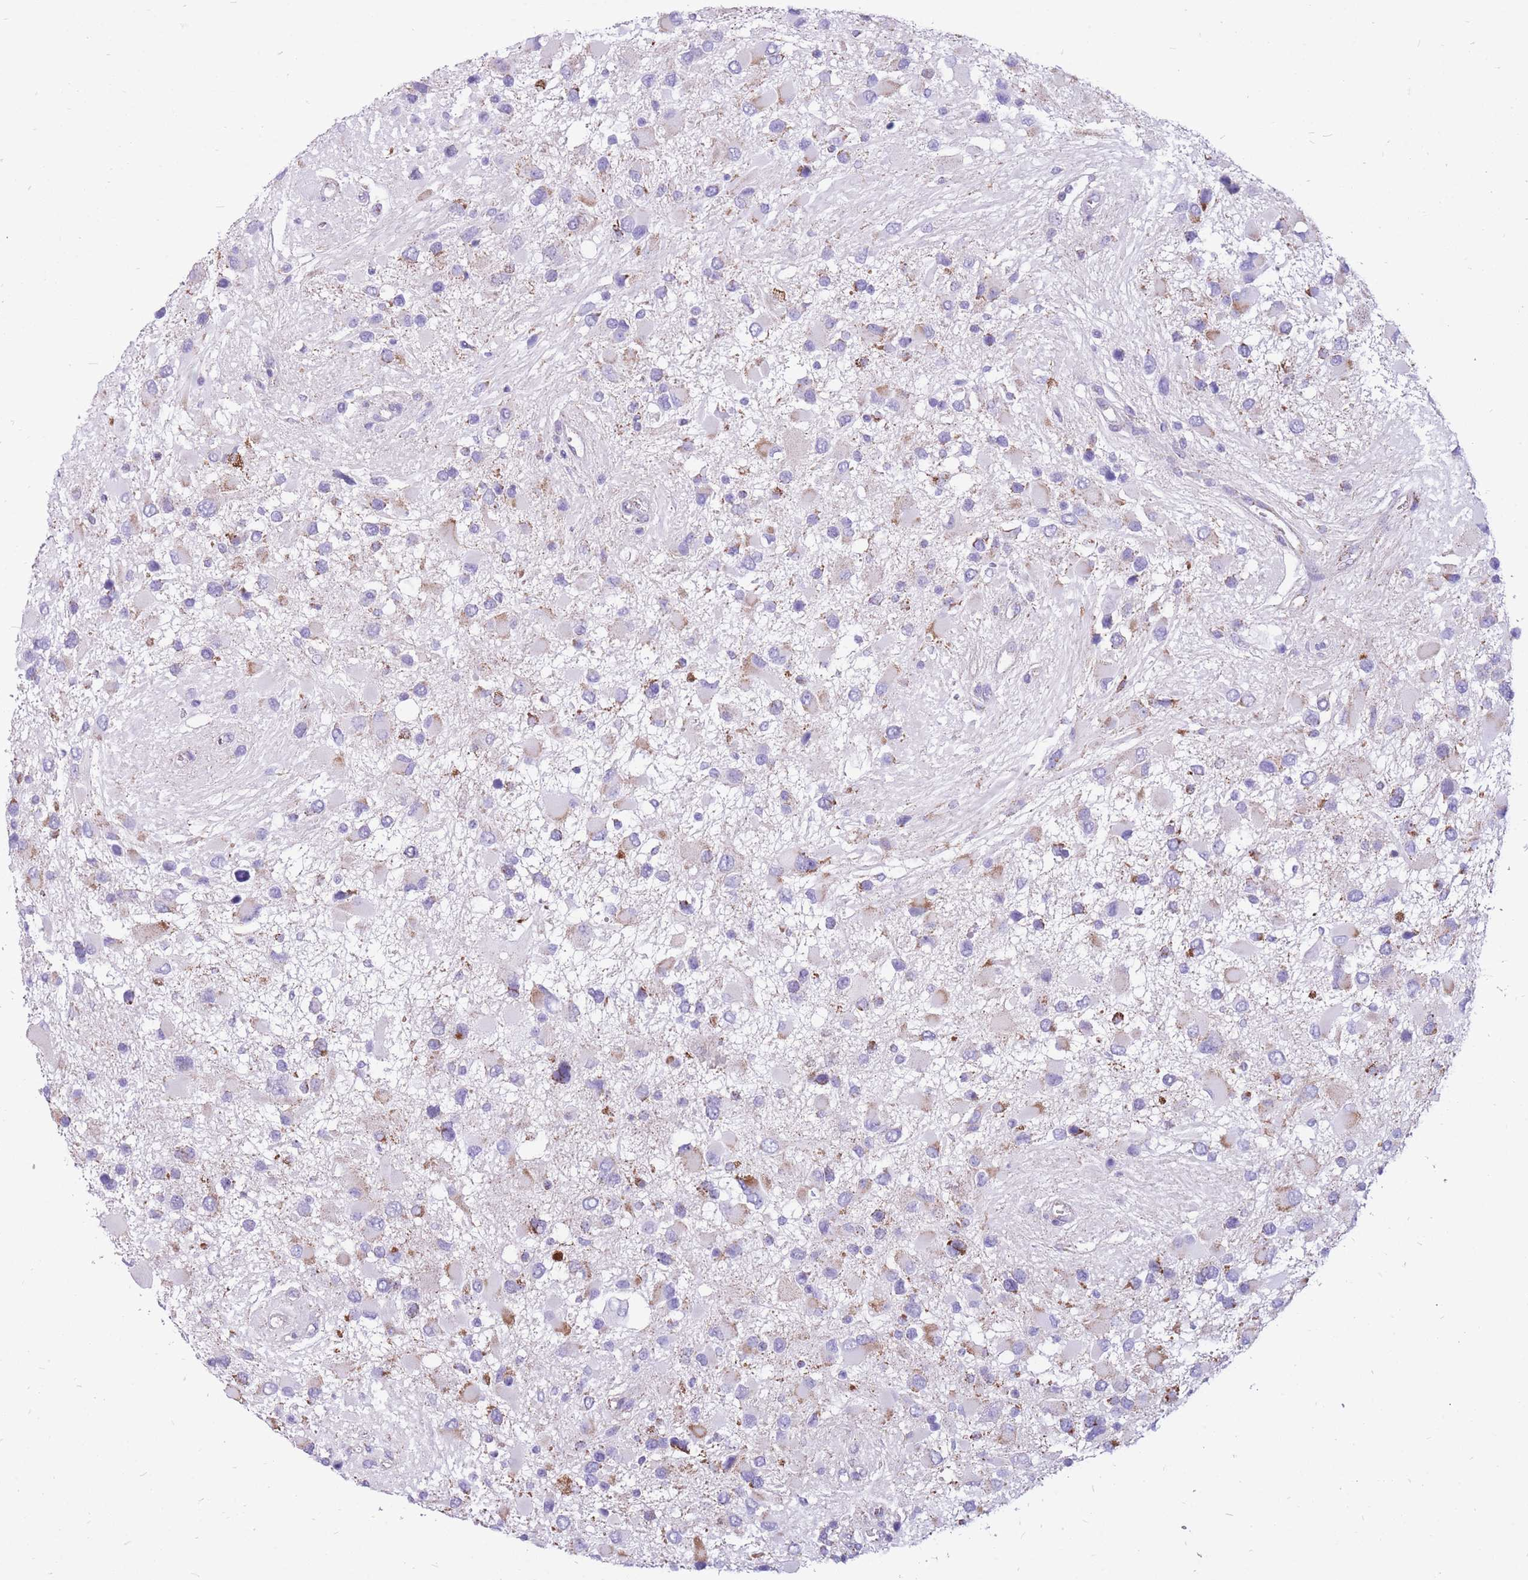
{"staining": {"intensity": "moderate", "quantity": "<25%", "location": "cytoplasmic/membranous"}, "tissue": "glioma", "cell_type": "Tumor cells", "image_type": "cancer", "snomed": [{"axis": "morphology", "description": "Glioma, malignant, High grade"}, {"axis": "topography", "description": "Brain"}], "caption": "Tumor cells demonstrate moderate cytoplasmic/membranous positivity in approximately <25% of cells in malignant glioma (high-grade).", "gene": "PCSK1", "patient": {"sex": "male", "age": 53}}